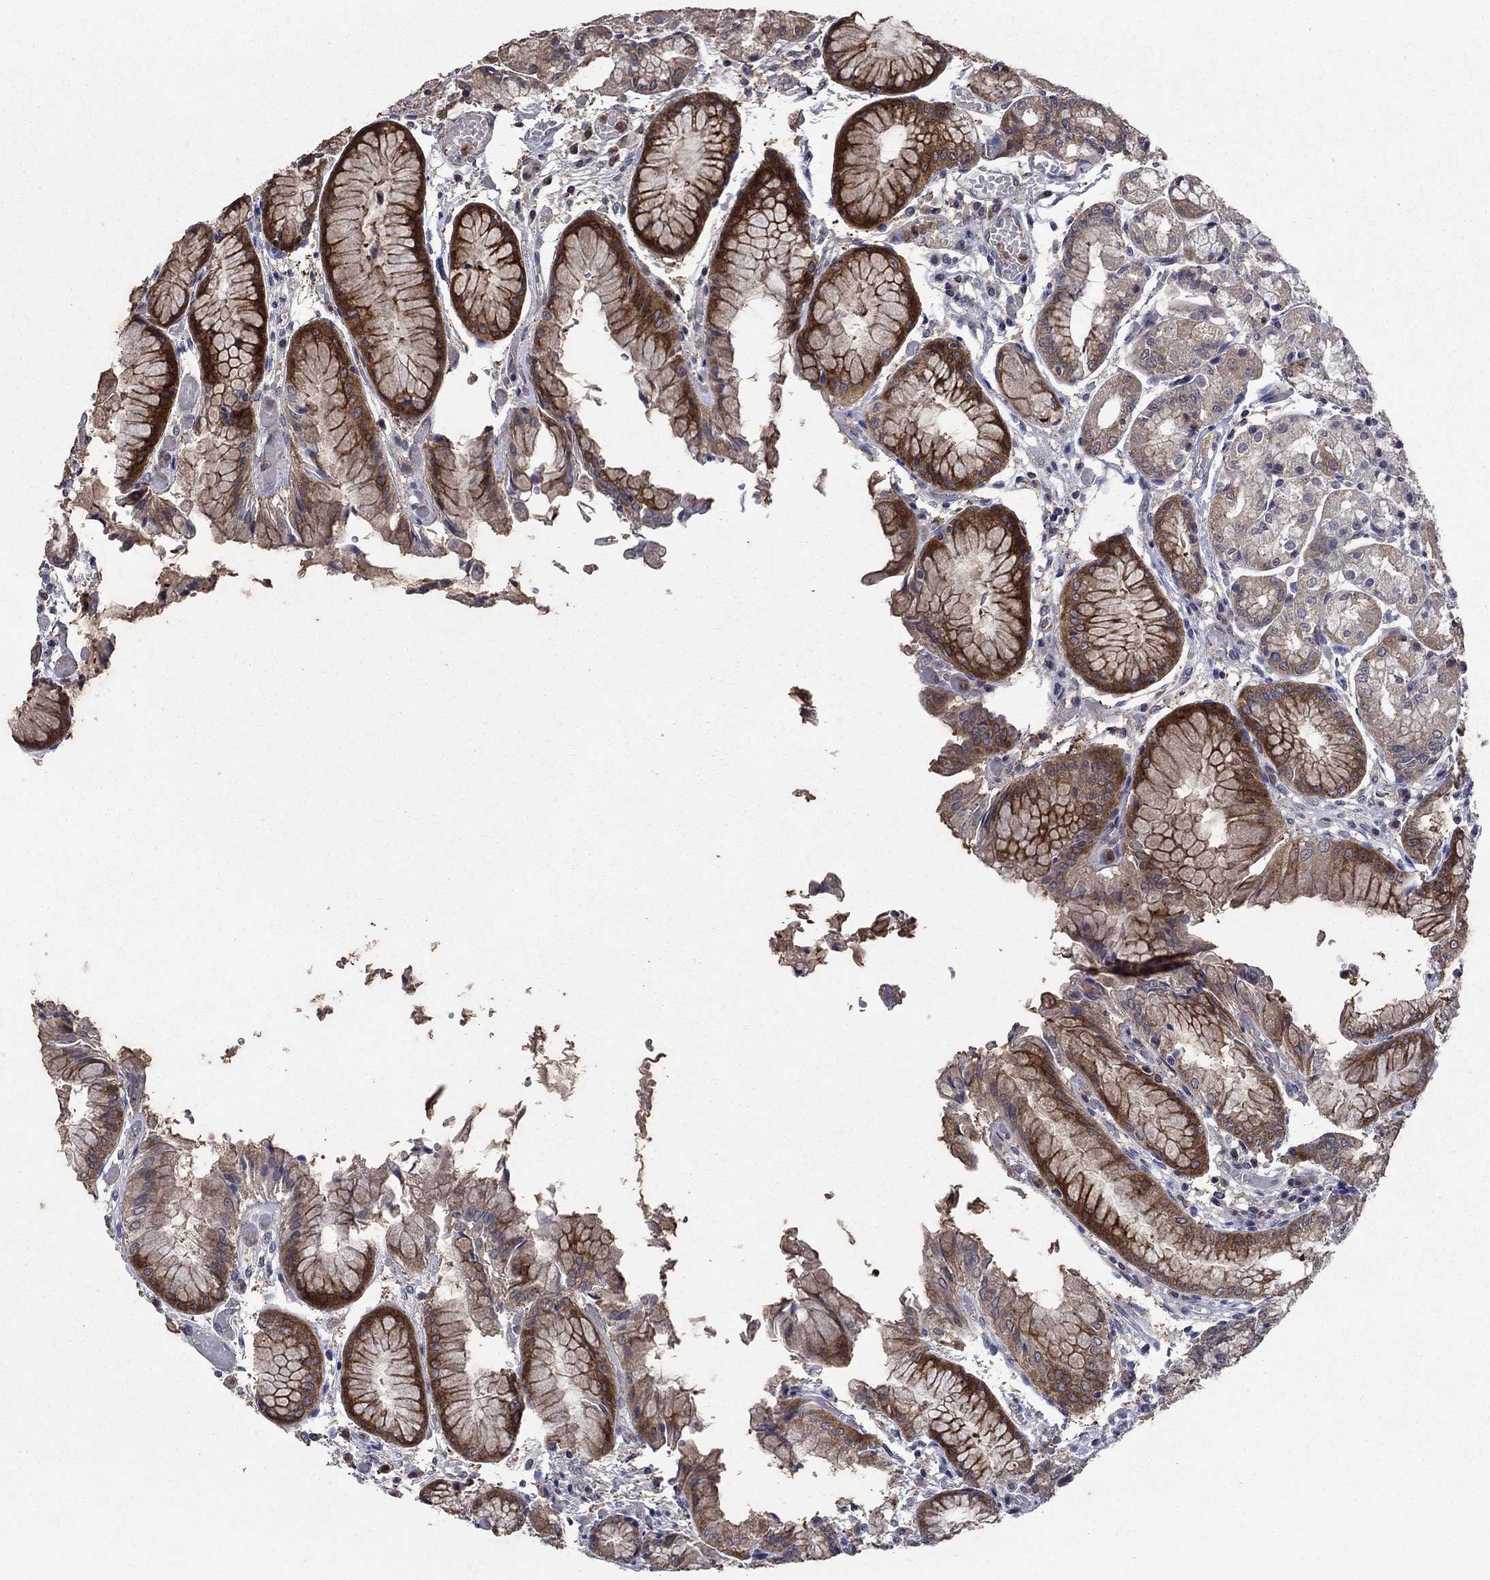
{"staining": {"intensity": "strong", "quantity": "<25%", "location": "cytoplasmic/membranous"}, "tissue": "stomach", "cell_type": "Glandular cells", "image_type": "normal", "snomed": [{"axis": "morphology", "description": "Normal tissue, NOS"}, {"axis": "topography", "description": "Stomach, upper"}], "caption": "A brown stain shows strong cytoplasmic/membranous expression of a protein in glandular cells of unremarkable human stomach. The protein of interest is shown in brown color, while the nuclei are stained blue.", "gene": "DVL1", "patient": {"sex": "male", "age": 72}}